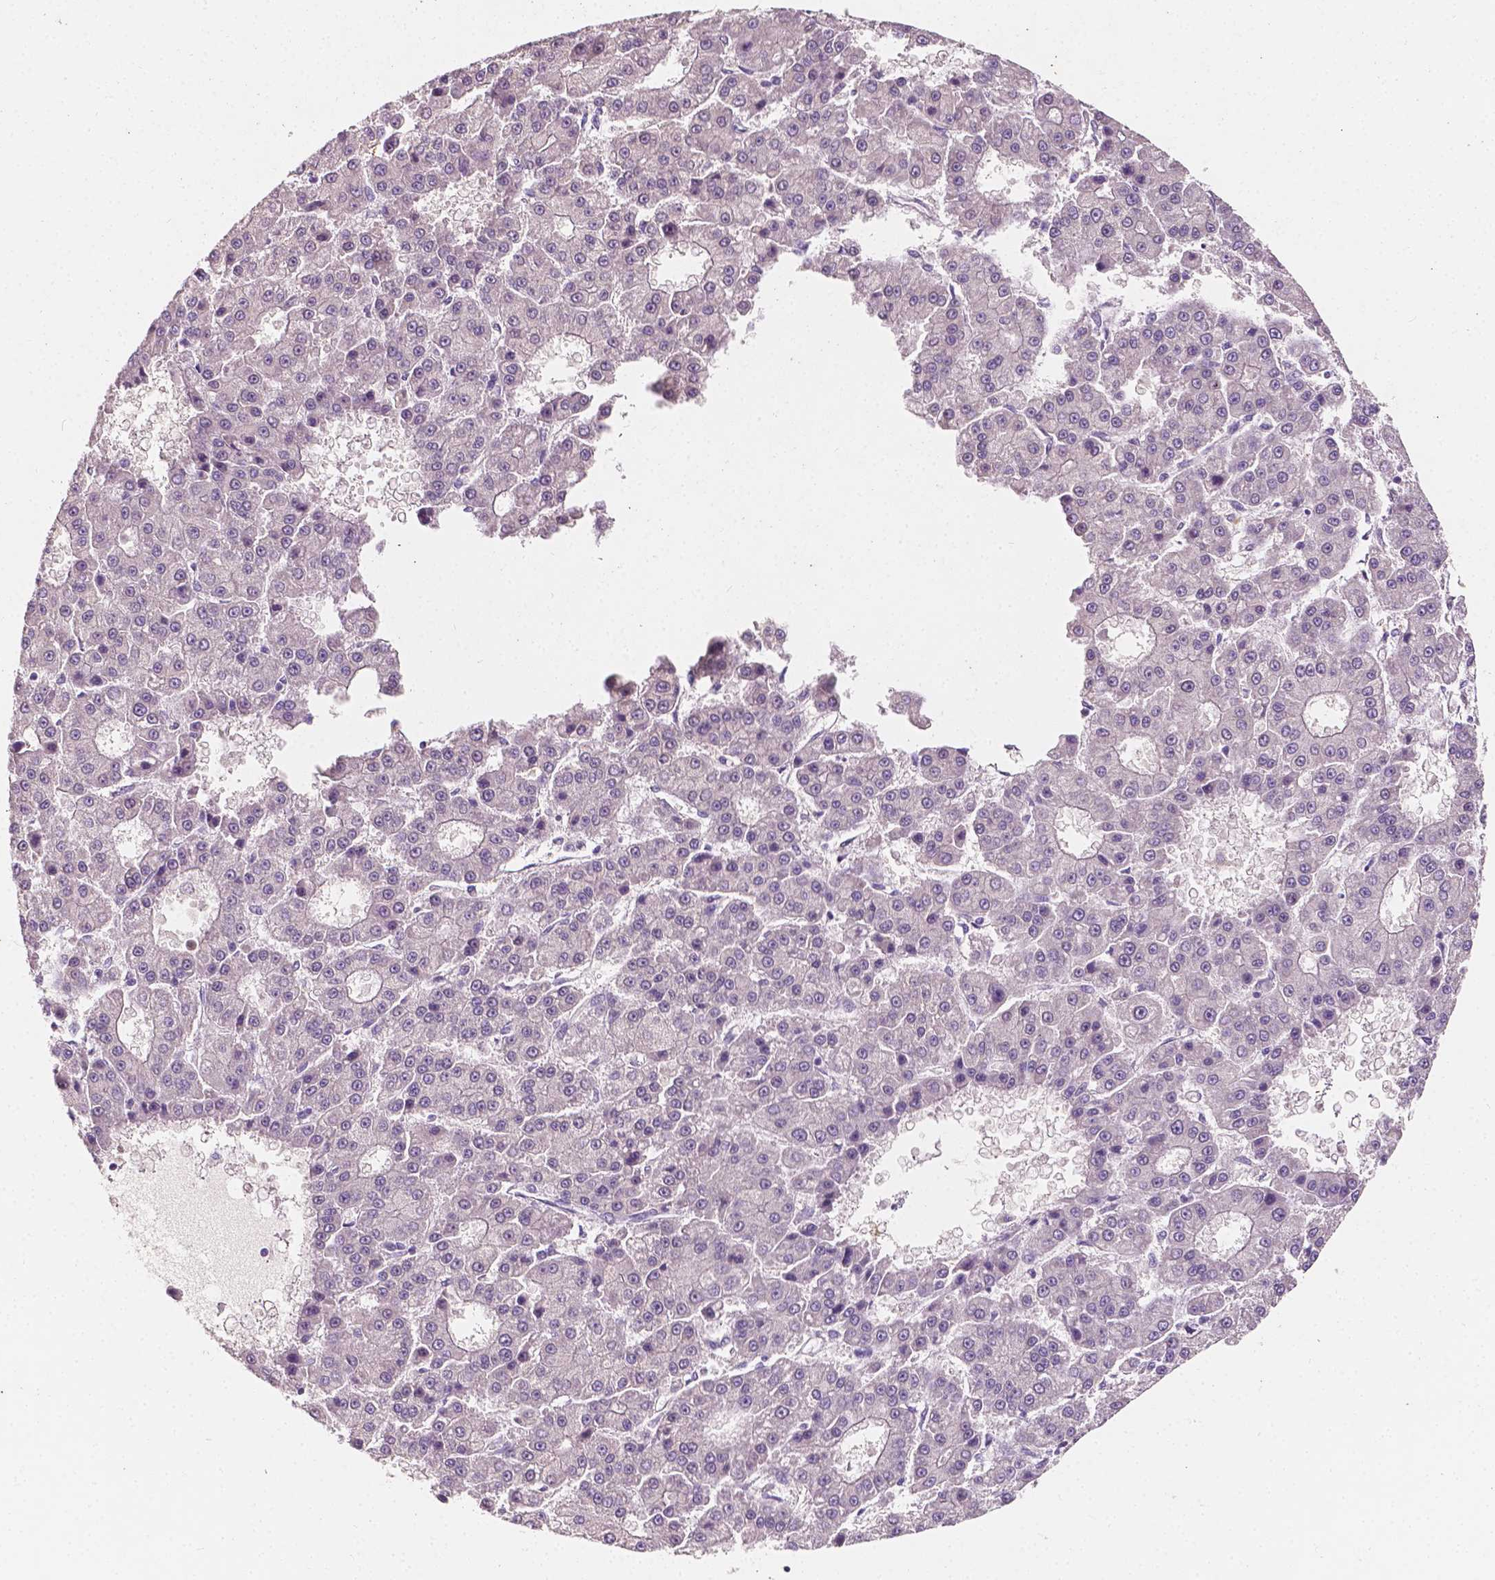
{"staining": {"intensity": "negative", "quantity": "none", "location": "none"}, "tissue": "liver cancer", "cell_type": "Tumor cells", "image_type": "cancer", "snomed": [{"axis": "morphology", "description": "Carcinoma, Hepatocellular, NOS"}, {"axis": "topography", "description": "Liver"}], "caption": "The photomicrograph reveals no staining of tumor cells in hepatocellular carcinoma (liver). (Stains: DAB immunohistochemistry with hematoxylin counter stain, Microscopy: brightfield microscopy at high magnification).", "gene": "TAL1", "patient": {"sex": "male", "age": 70}}